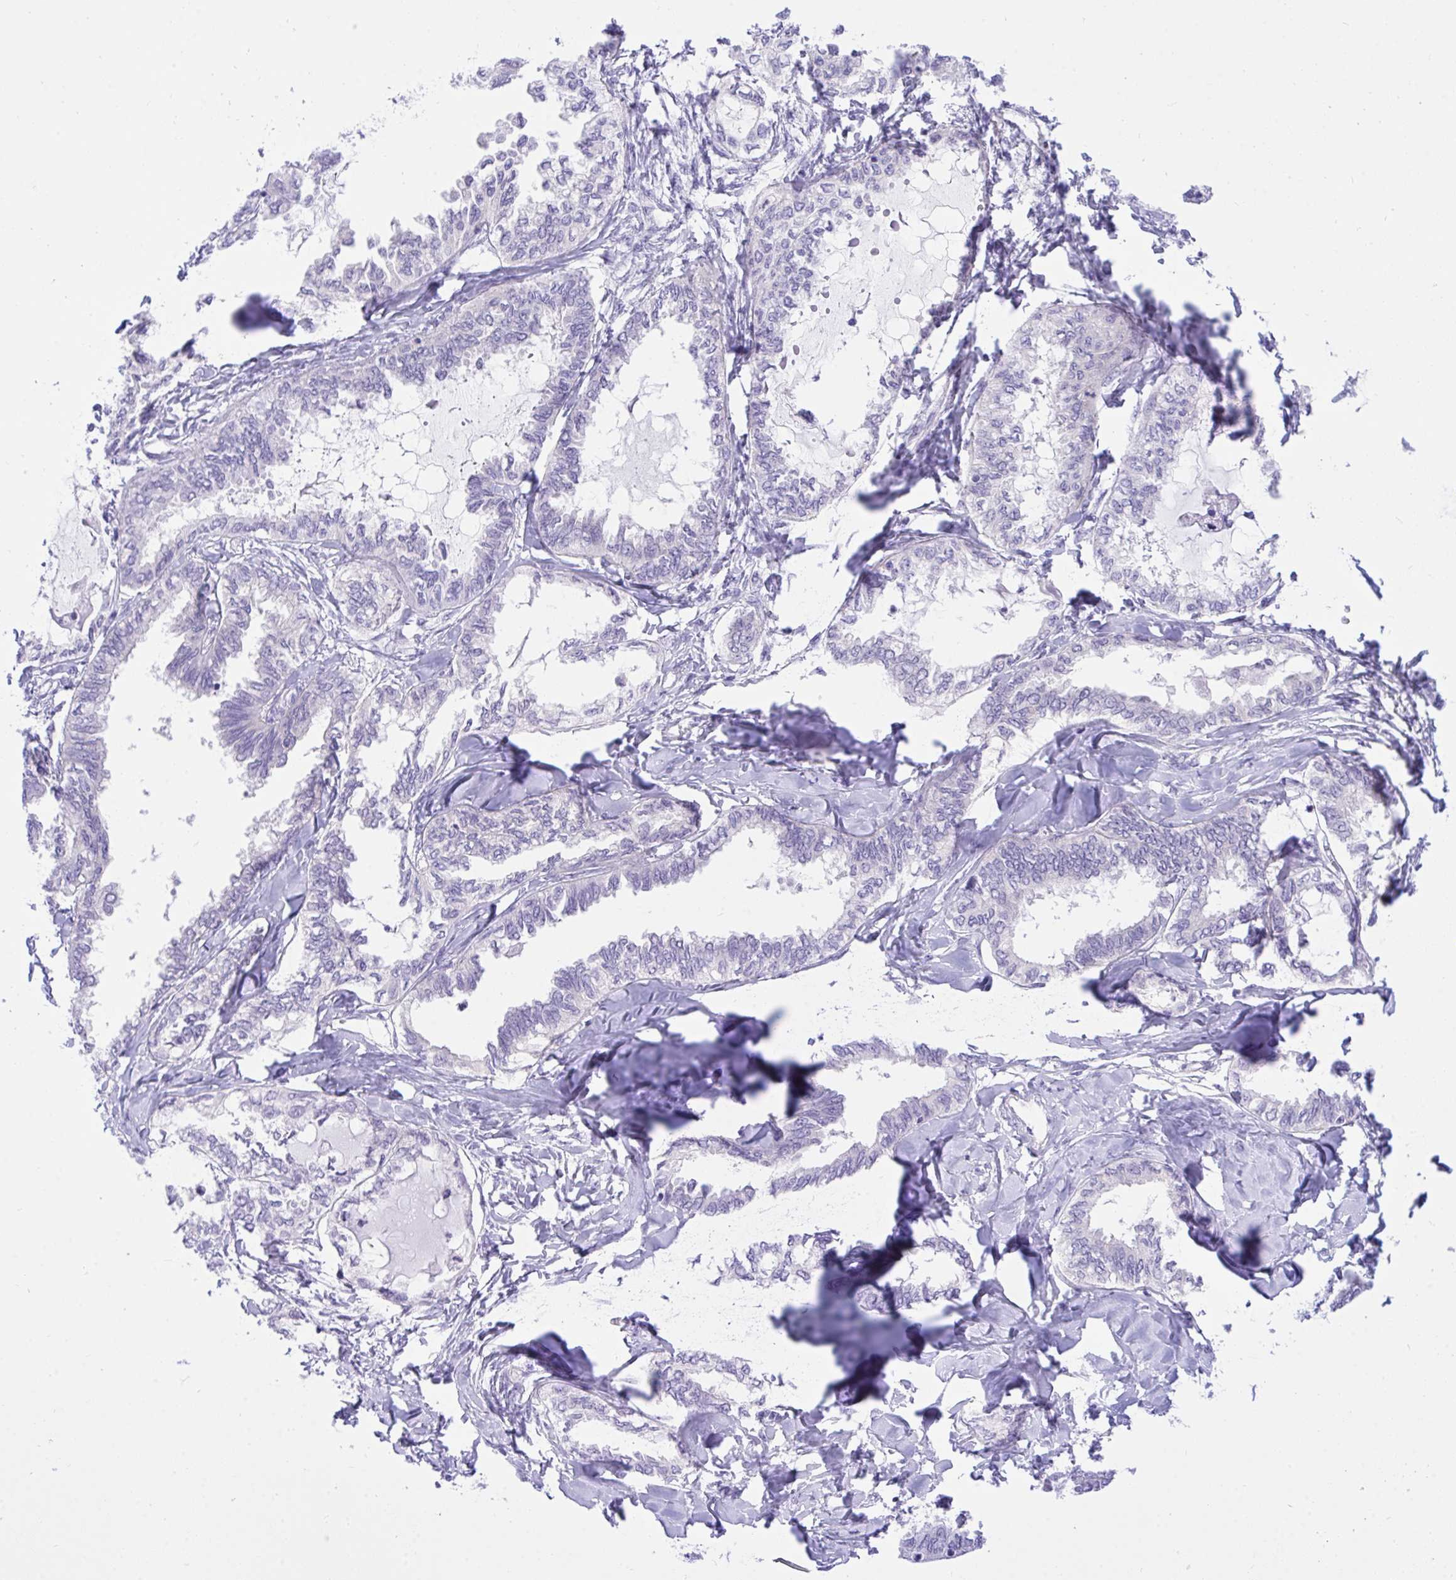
{"staining": {"intensity": "negative", "quantity": "none", "location": "none"}, "tissue": "ovarian cancer", "cell_type": "Tumor cells", "image_type": "cancer", "snomed": [{"axis": "morphology", "description": "Carcinoma, endometroid"}, {"axis": "topography", "description": "Ovary"}], "caption": "This photomicrograph is of endometroid carcinoma (ovarian) stained with IHC to label a protein in brown with the nuclei are counter-stained blue. There is no positivity in tumor cells.", "gene": "TLN2", "patient": {"sex": "female", "age": 70}}